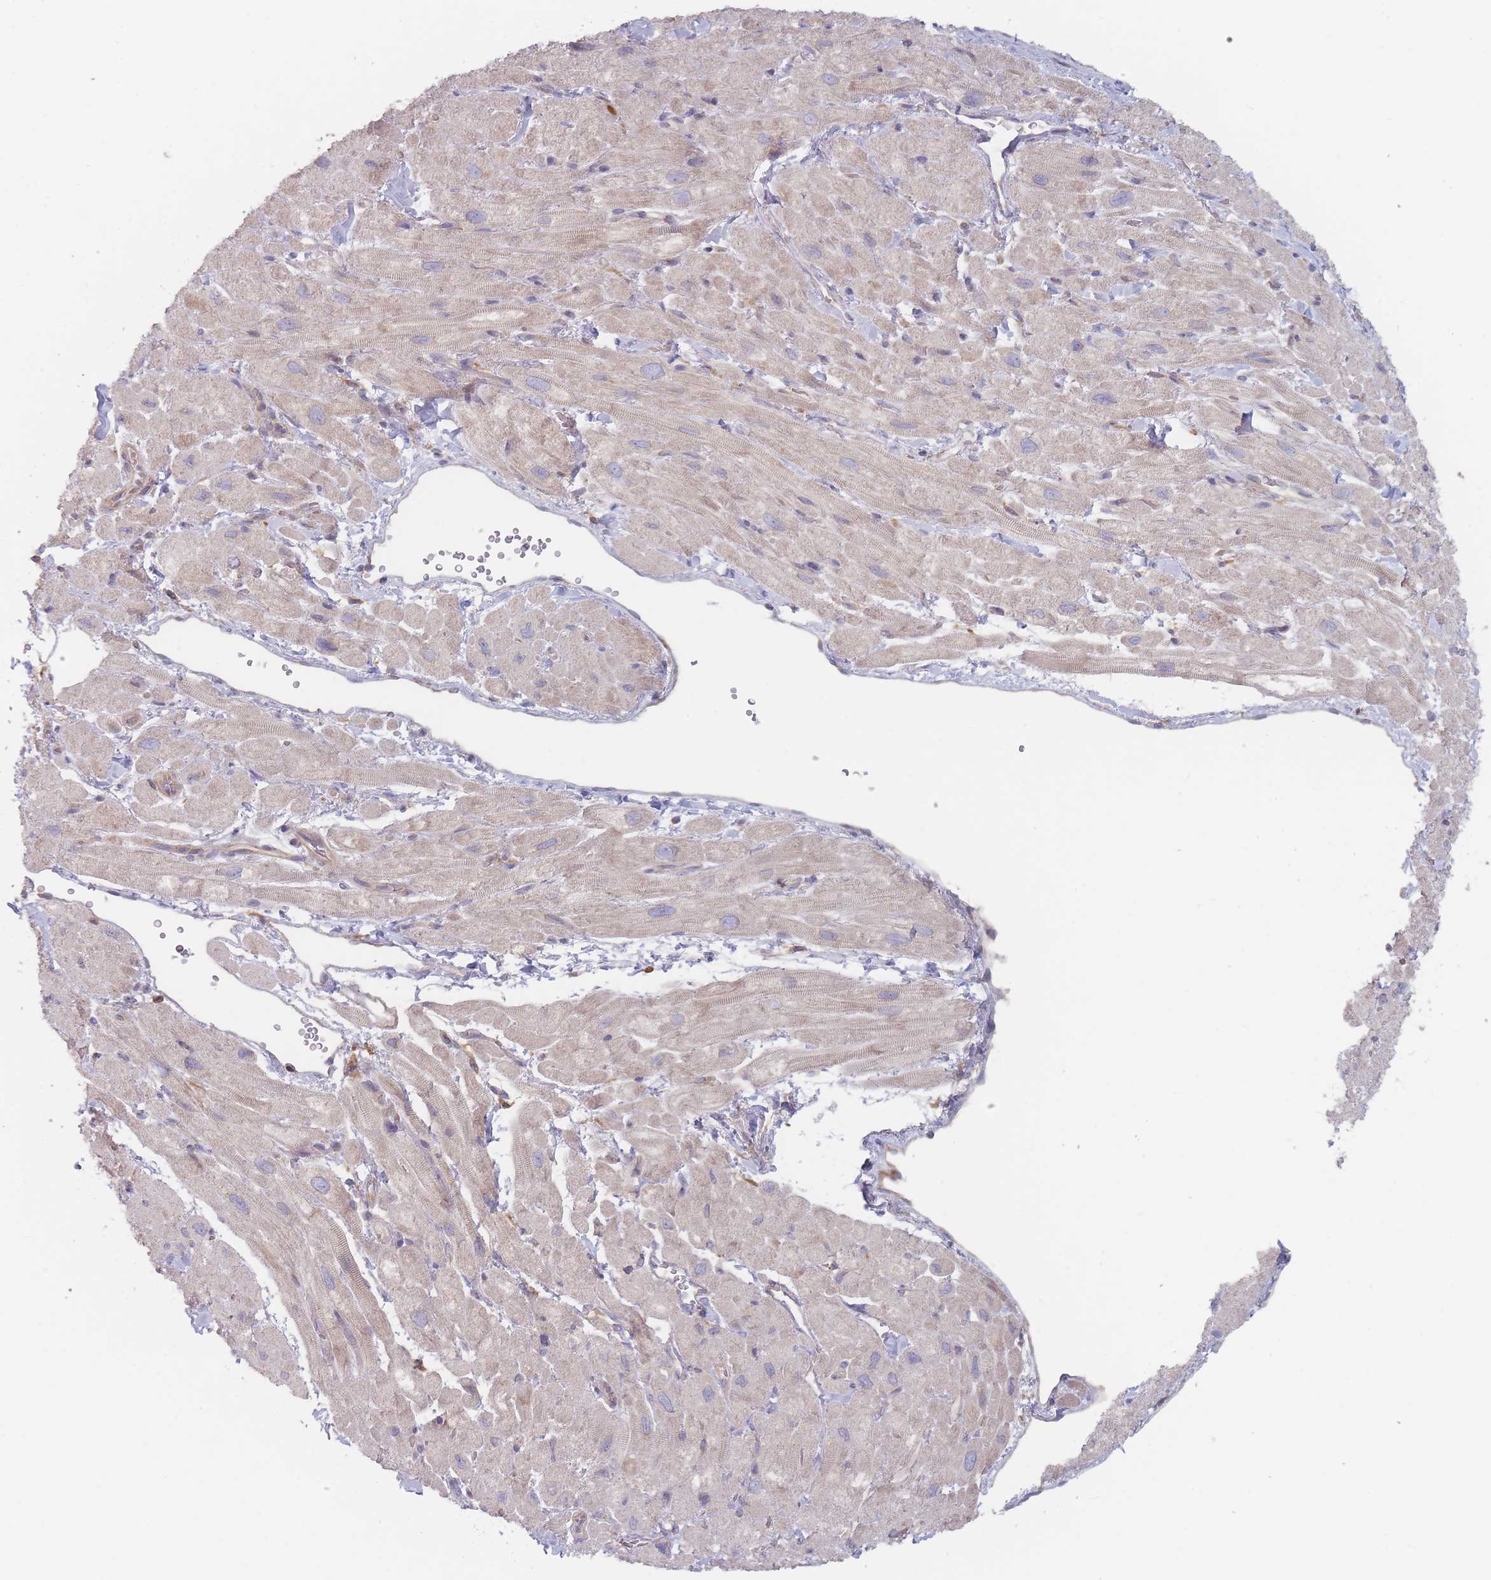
{"staining": {"intensity": "weak", "quantity": "<25%", "location": "cytoplasmic/membranous"}, "tissue": "heart muscle", "cell_type": "Cardiomyocytes", "image_type": "normal", "snomed": [{"axis": "morphology", "description": "Normal tissue, NOS"}, {"axis": "topography", "description": "Heart"}], "caption": "Micrograph shows no significant protein staining in cardiomyocytes of benign heart muscle.", "gene": "EFCC1", "patient": {"sex": "male", "age": 65}}